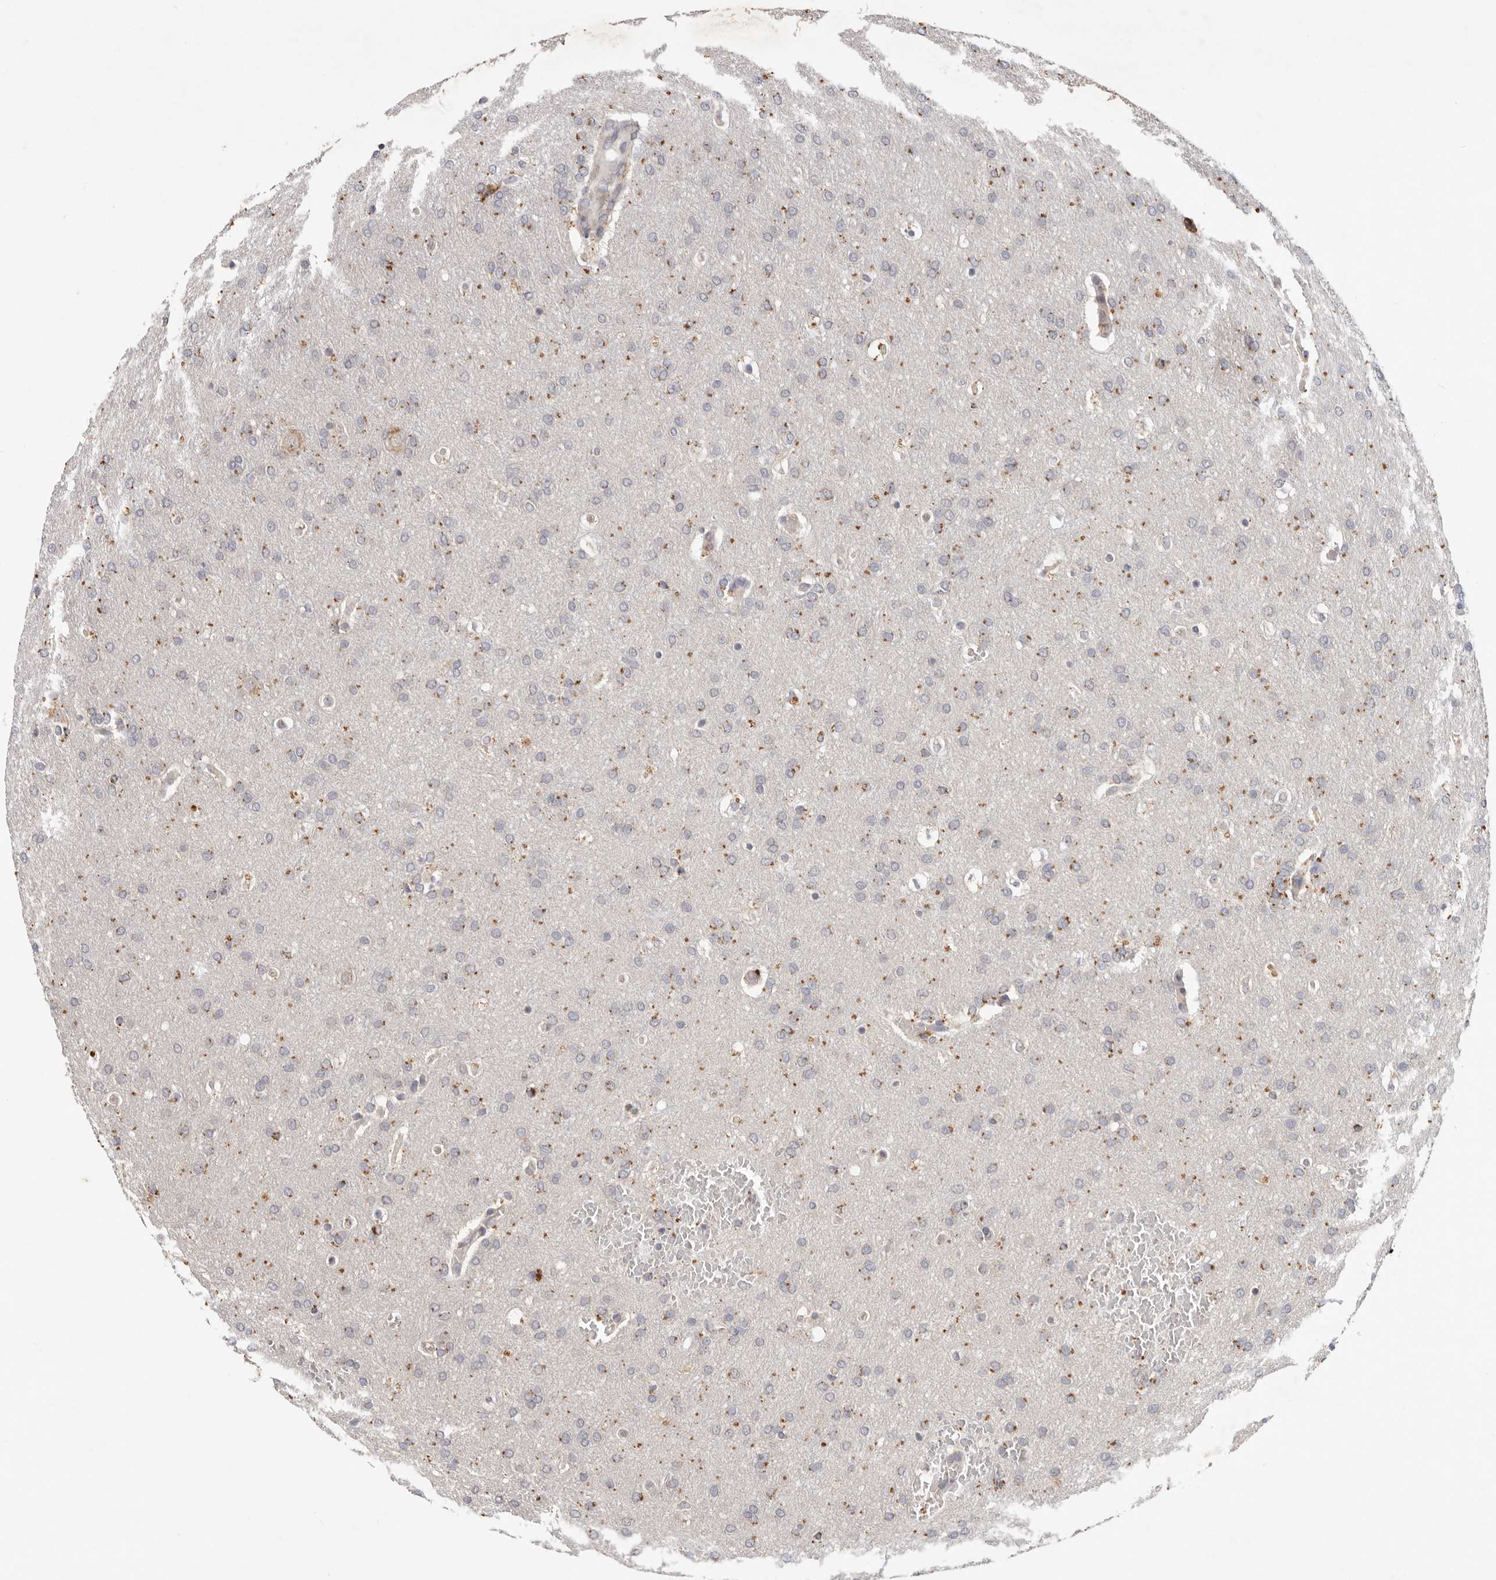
{"staining": {"intensity": "weak", "quantity": "25%-75%", "location": "cytoplasmic/membranous"}, "tissue": "glioma", "cell_type": "Tumor cells", "image_type": "cancer", "snomed": [{"axis": "morphology", "description": "Glioma, malignant, Low grade"}, {"axis": "topography", "description": "Brain"}], "caption": "Weak cytoplasmic/membranous protein expression is seen in approximately 25%-75% of tumor cells in low-grade glioma (malignant).", "gene": "WDR77", "patient": {"sex": "female", "age": 37}}